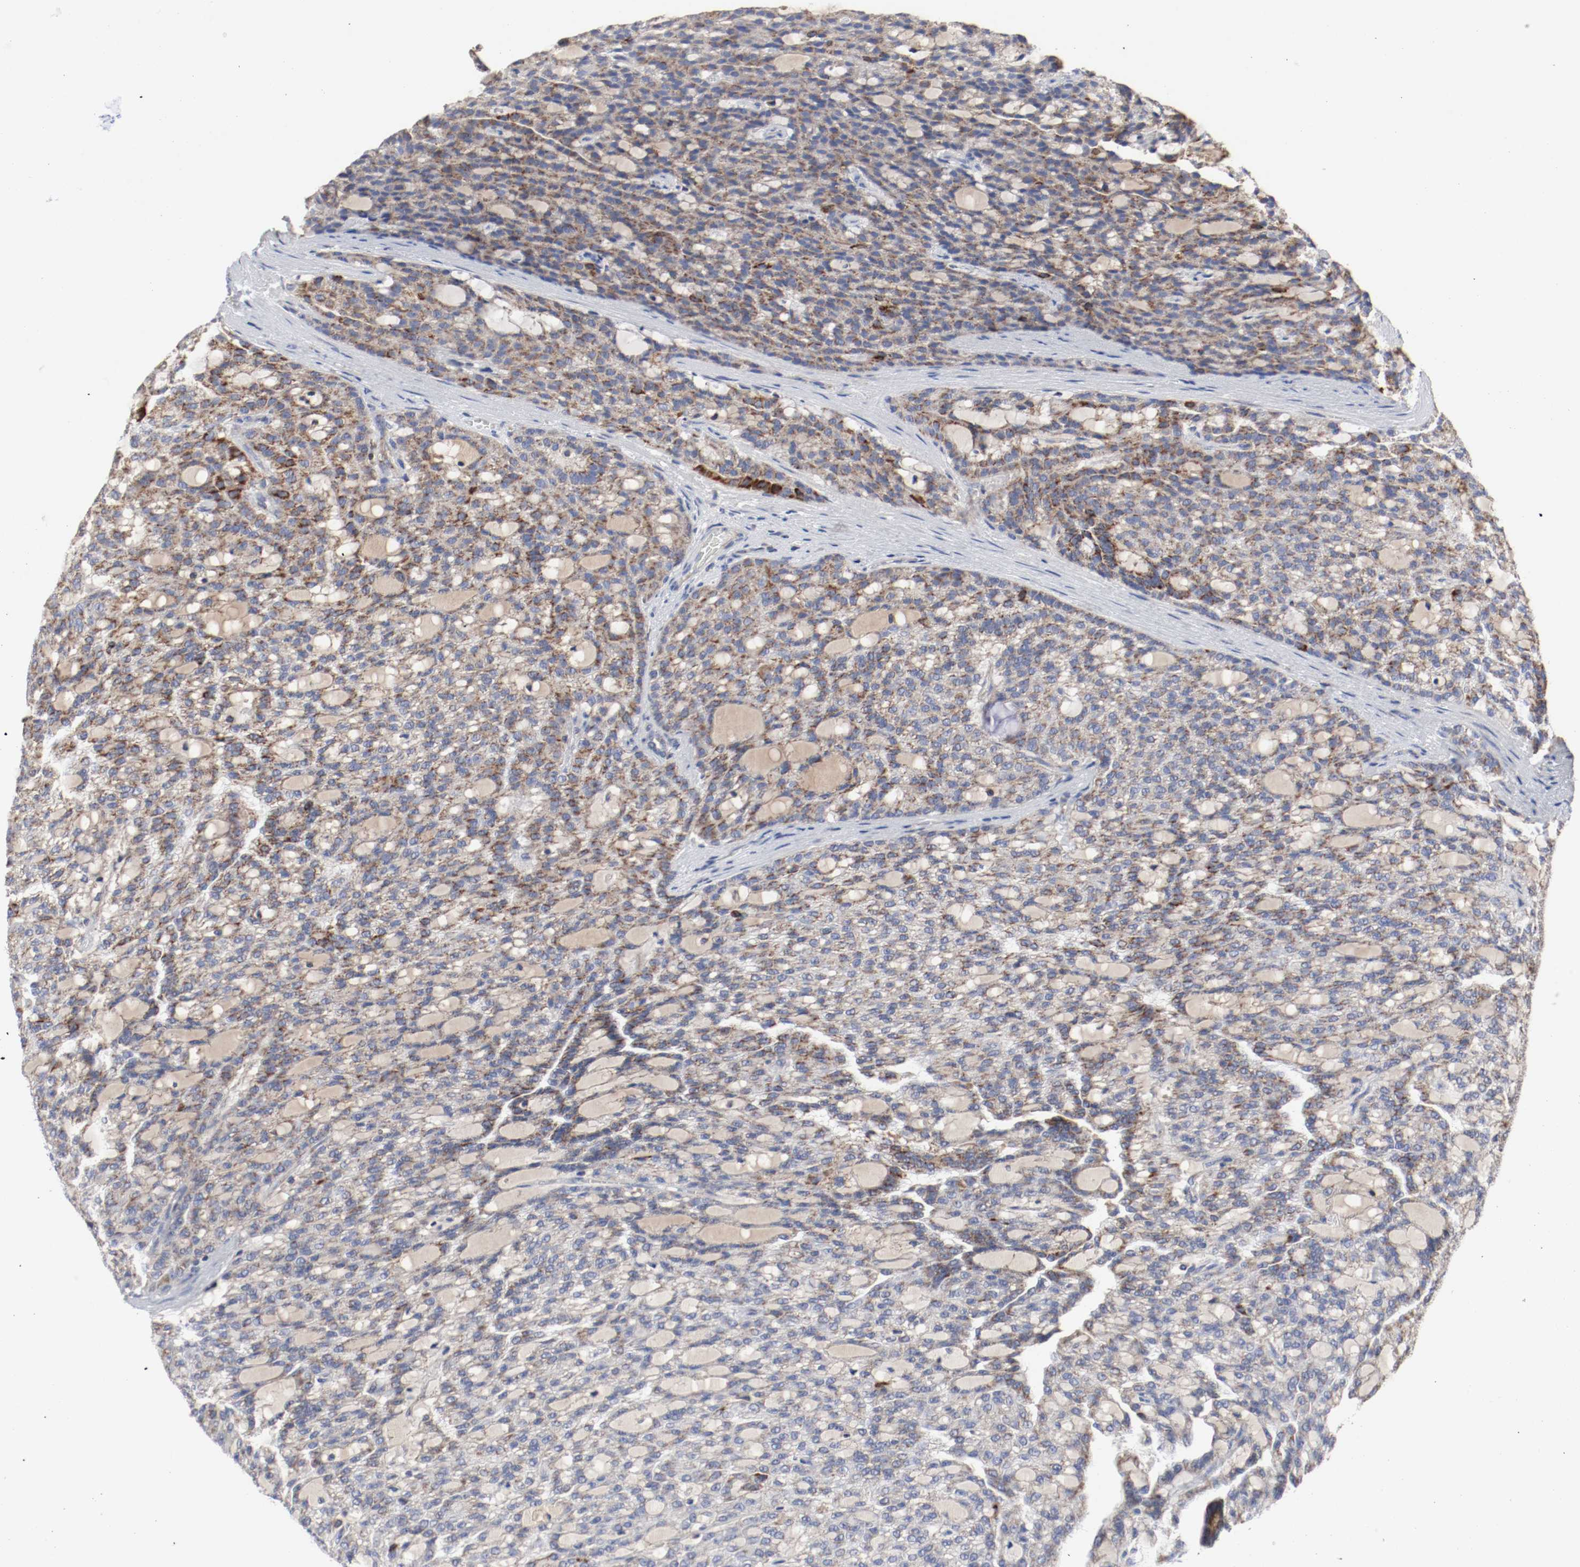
{"staining": {"intensity": "moderate", "quantity": ">75%", "location": "cytoplasmic/membranous"}, "tissue": "renal cancer", "cell_type": "Tumor cells", "image_type": "cancer", "snomed": [{"axis": "morphology", "description": "Adenocarcinoma, NOS"}, {"axis": "topography", "description": "Kidney"}], "caption": "Moderate cytoplasmic/membranous expression for a protein is identified in about >75% of tumor cells of renal cancer (adenocarcinoma) using immunohistochemistry (IHC).", "gene": "AFG3L2", "patient": {"sex": "male", "age": 63}}